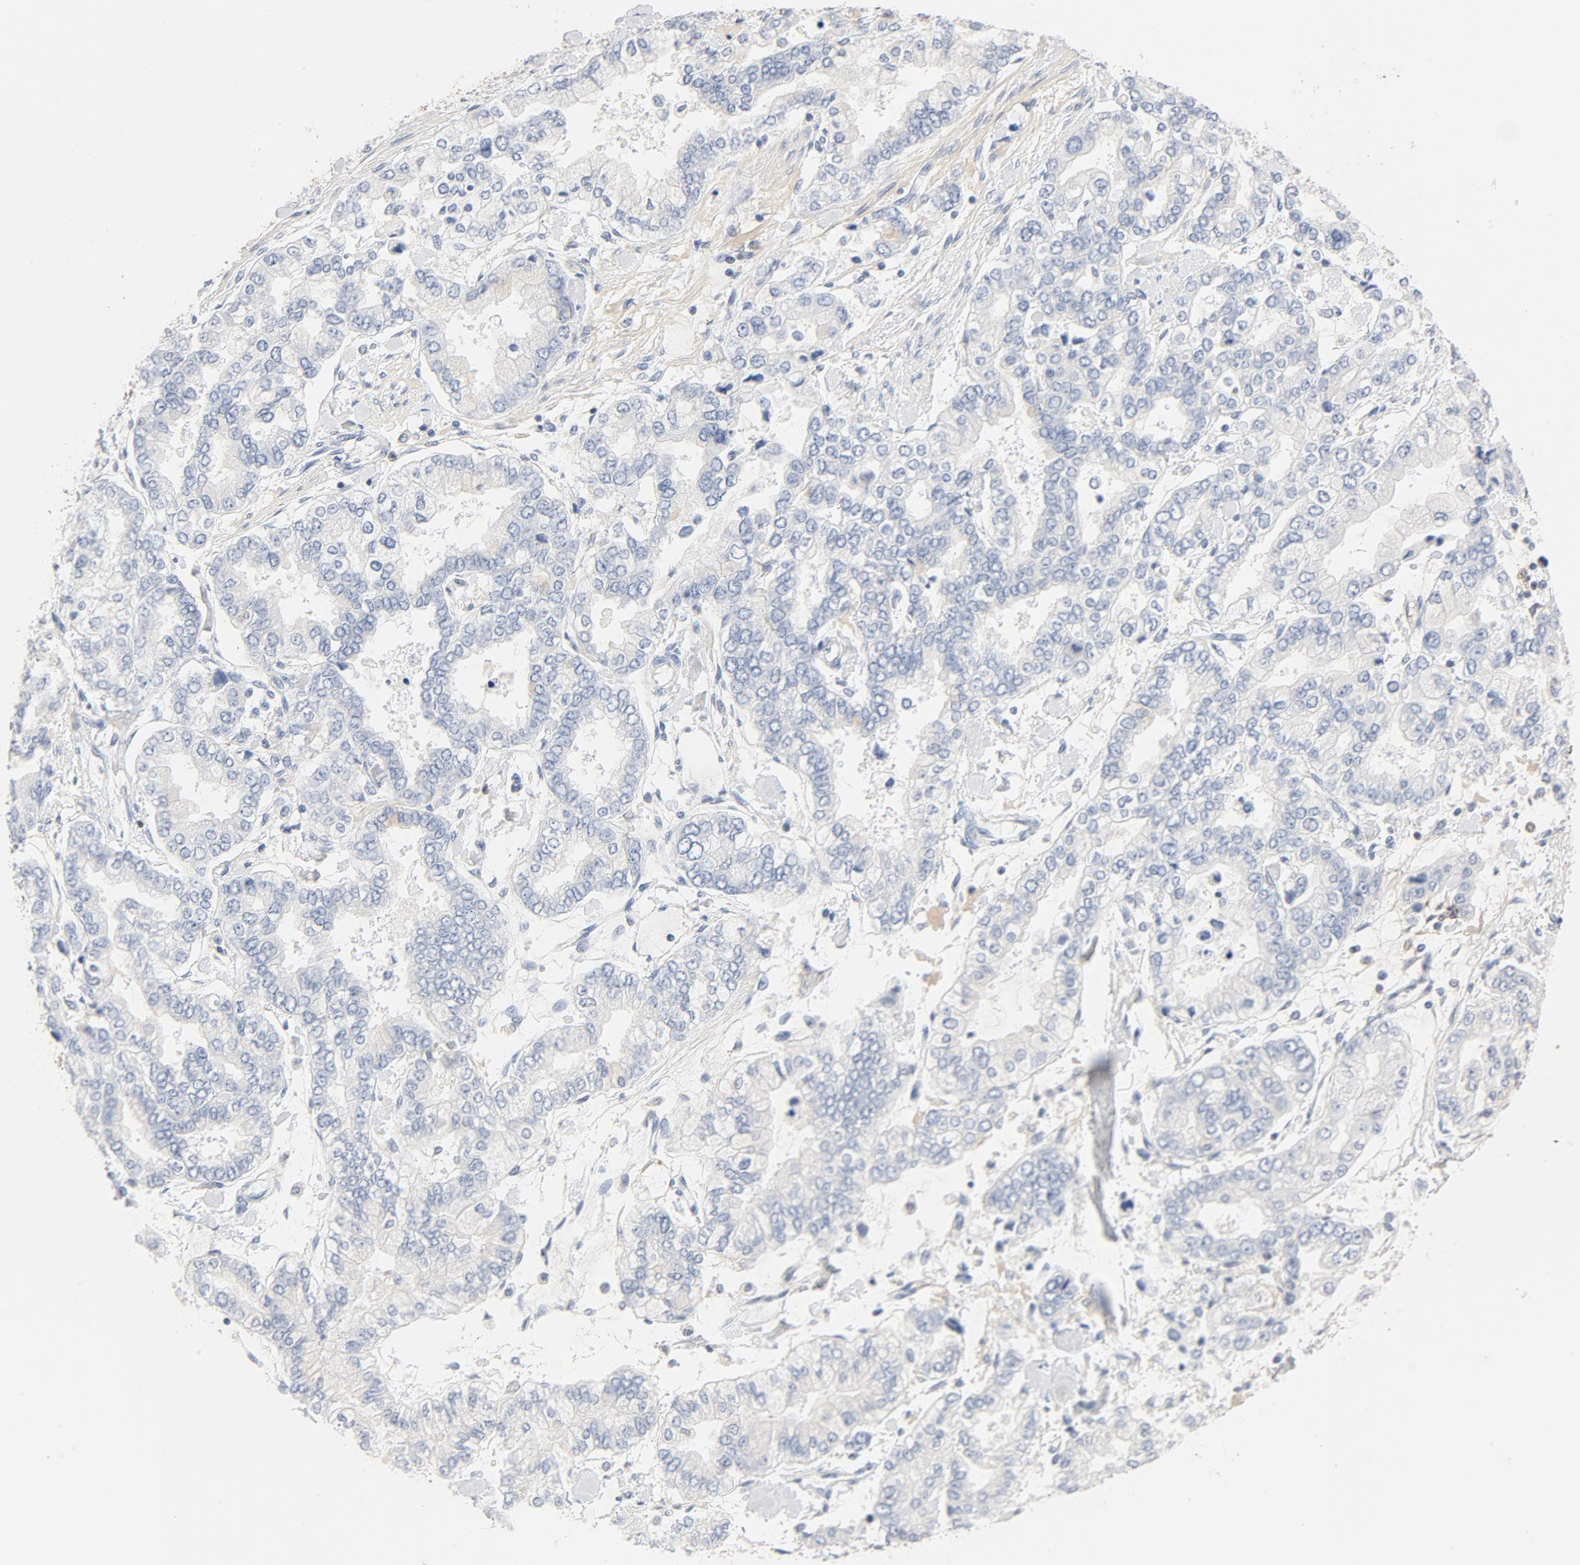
{"staining": {"intensity": "negative", "quantity": "none", "location": "none"}, "tissue": "stomach cancer", "cell_type": "Tumor cells", "image_type": "cancer", "snomed": [{"axis": "morphology", "description": "Normal tissue, NOS"}, {"axis": "morphology", "description": "Adenocarcinoma, NOS"}, {"axis": "topography", "description": "Stomach, upper"}, {"axis": "topography", "description": "Stomach"}], "caption": "Image shows no protein expression in tumor cells of stomach cancer (adenocarcinoma) tissue. (Brightfield microscopy of DAB immunohistochemistry at high magnification).", "gene": "STAT1", "patient": {"sex": "male", "age": 76}}